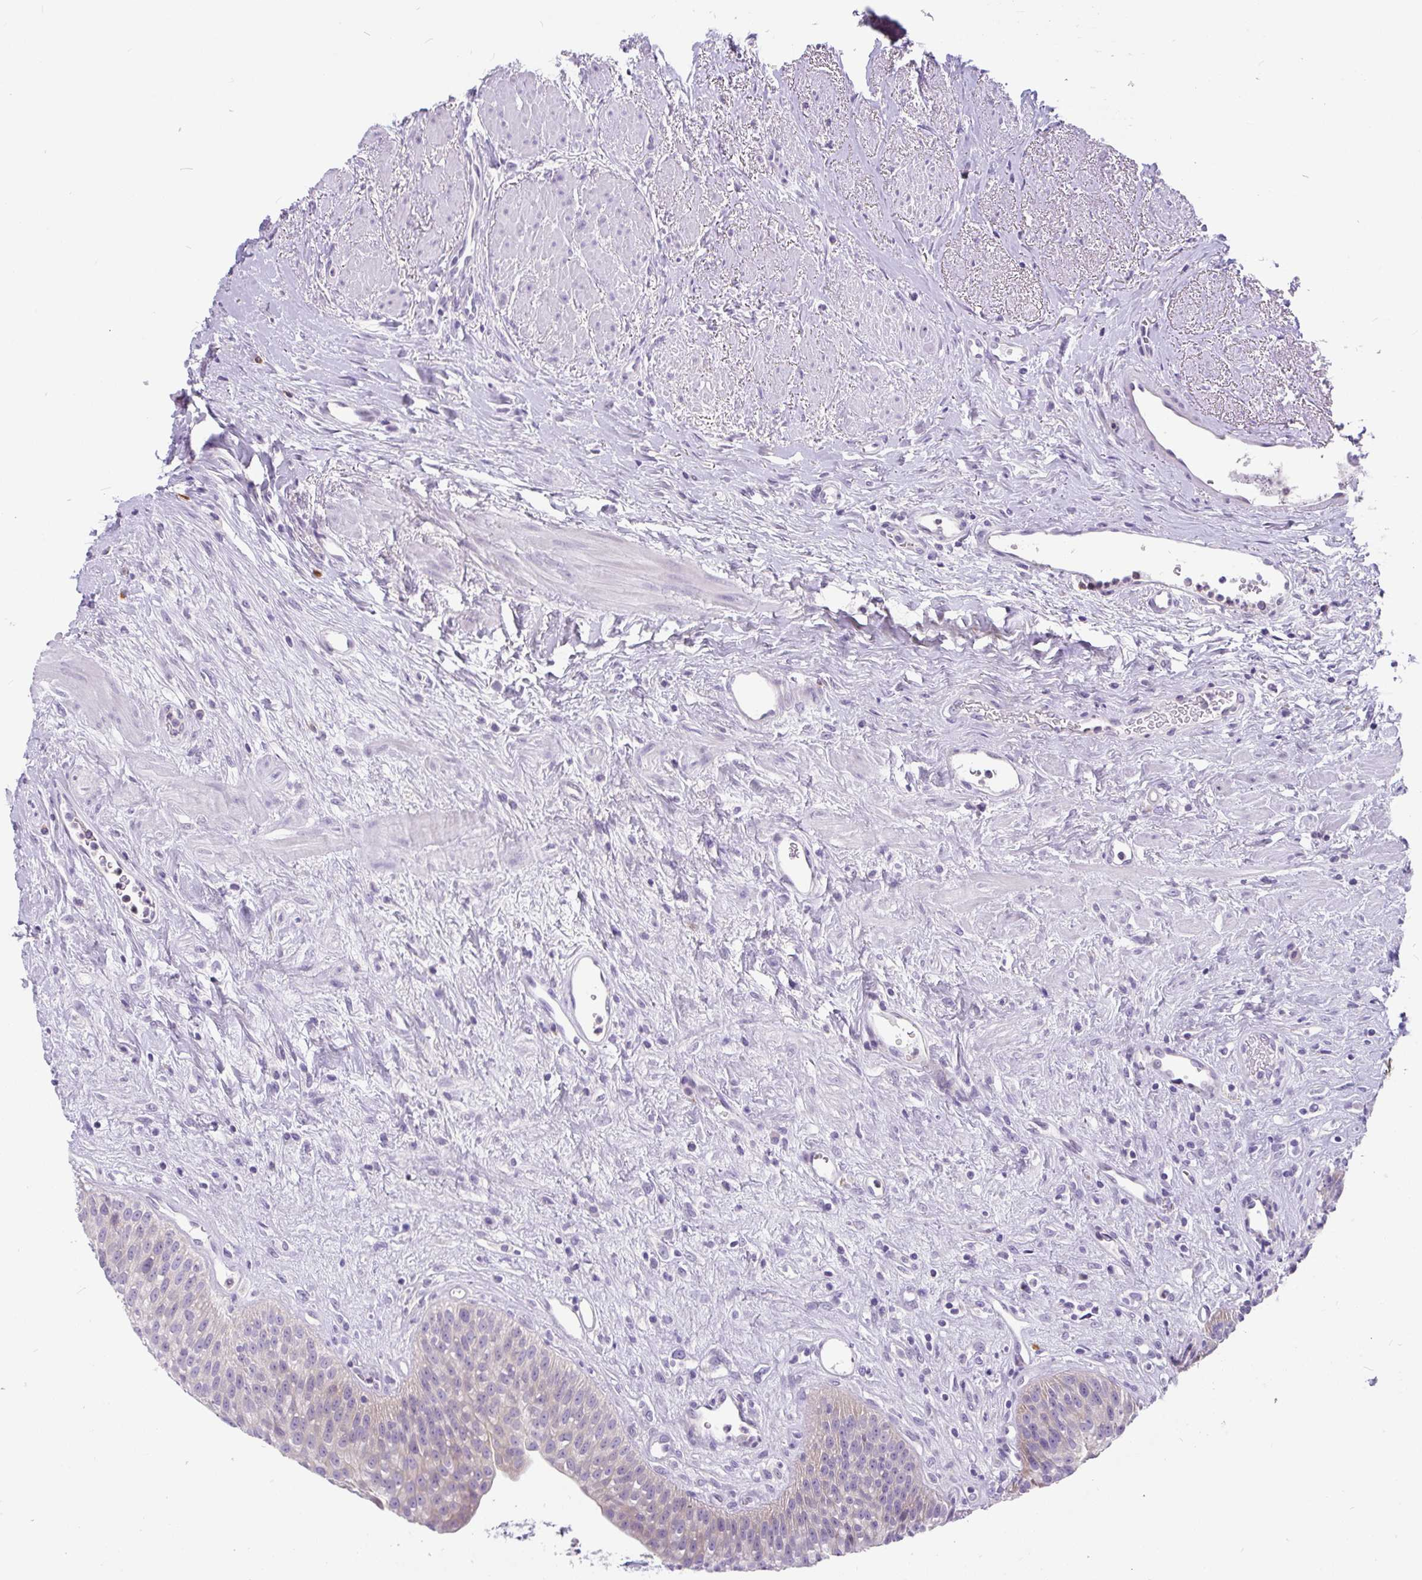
{"staining": {"intensity": "weak", "quantity": "<25%", "location": "cytoplasmic/membranous,nuclear"}, "tissue": "urinary bladder", "cell_type": "Urothelial cells", "image_type": "normal", "snomed": [{"axis": "morphology", "description": "Normal tissue, NOS"}, {"axis": "topography", "description": "Urinary bladder"}], "caption": "Immunohistochemistry of unremarkable human urinary bladder reveals no expression in urothelial cells.", "gene": "KIAA2013", "patient": {"sex": "female", "age": 56}}